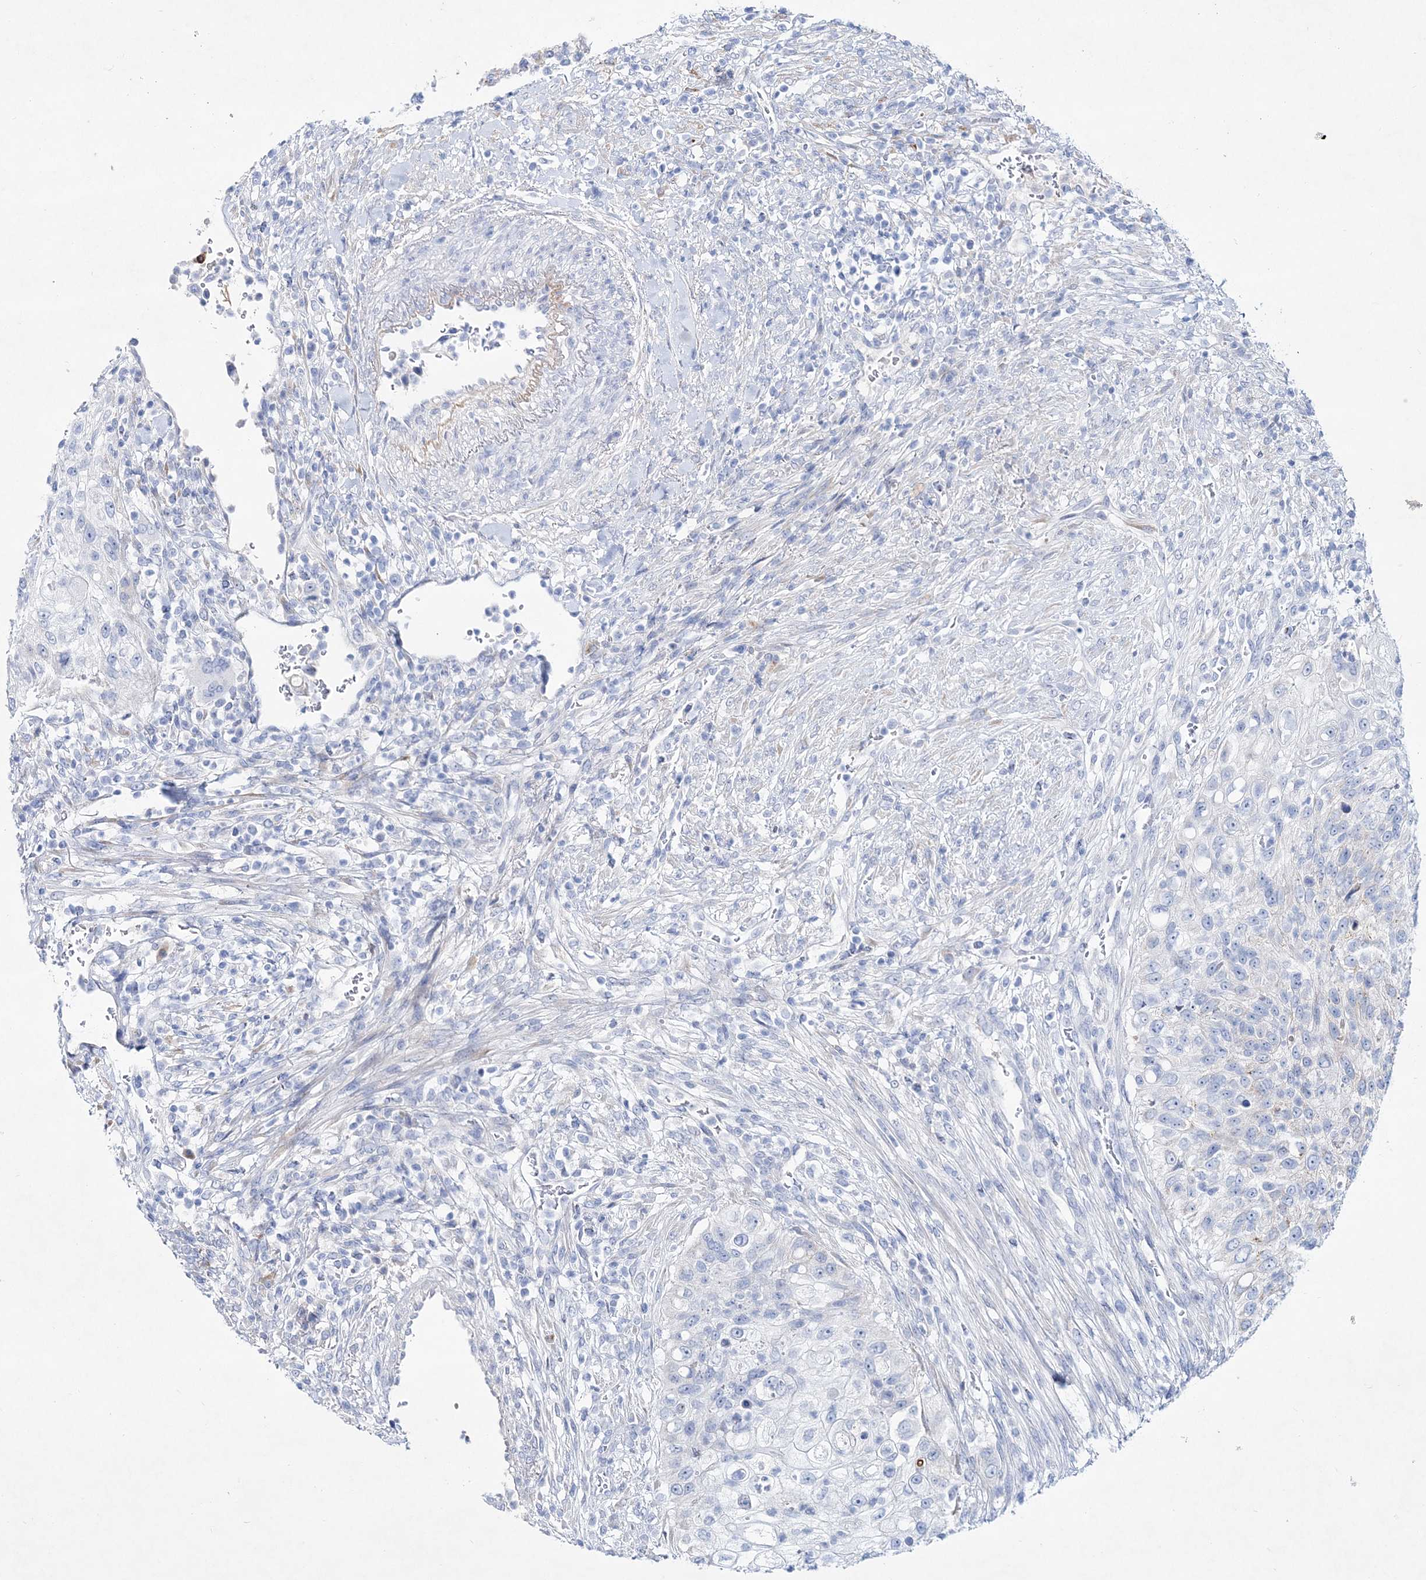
{"staining": {"intensity": "negative", "quantity": "none", "location": "none"}, "tissue": "urothelial cancer", "cell_type": "Tumor cells", "image_type": "cancer", "snomed": [{"axis": "morphology", "description": "Urothelial carcinoma, High grade"}, {"axis": "topography", "description": "Urinary bladder"}], "caption": "Human urothelial carcinoma (high-grade) stained for a protein using immunohistochemistry reveals no staining in tumor cells.", "gene": "SPINK7", "patient": {"sex": "female", "age": 60}}